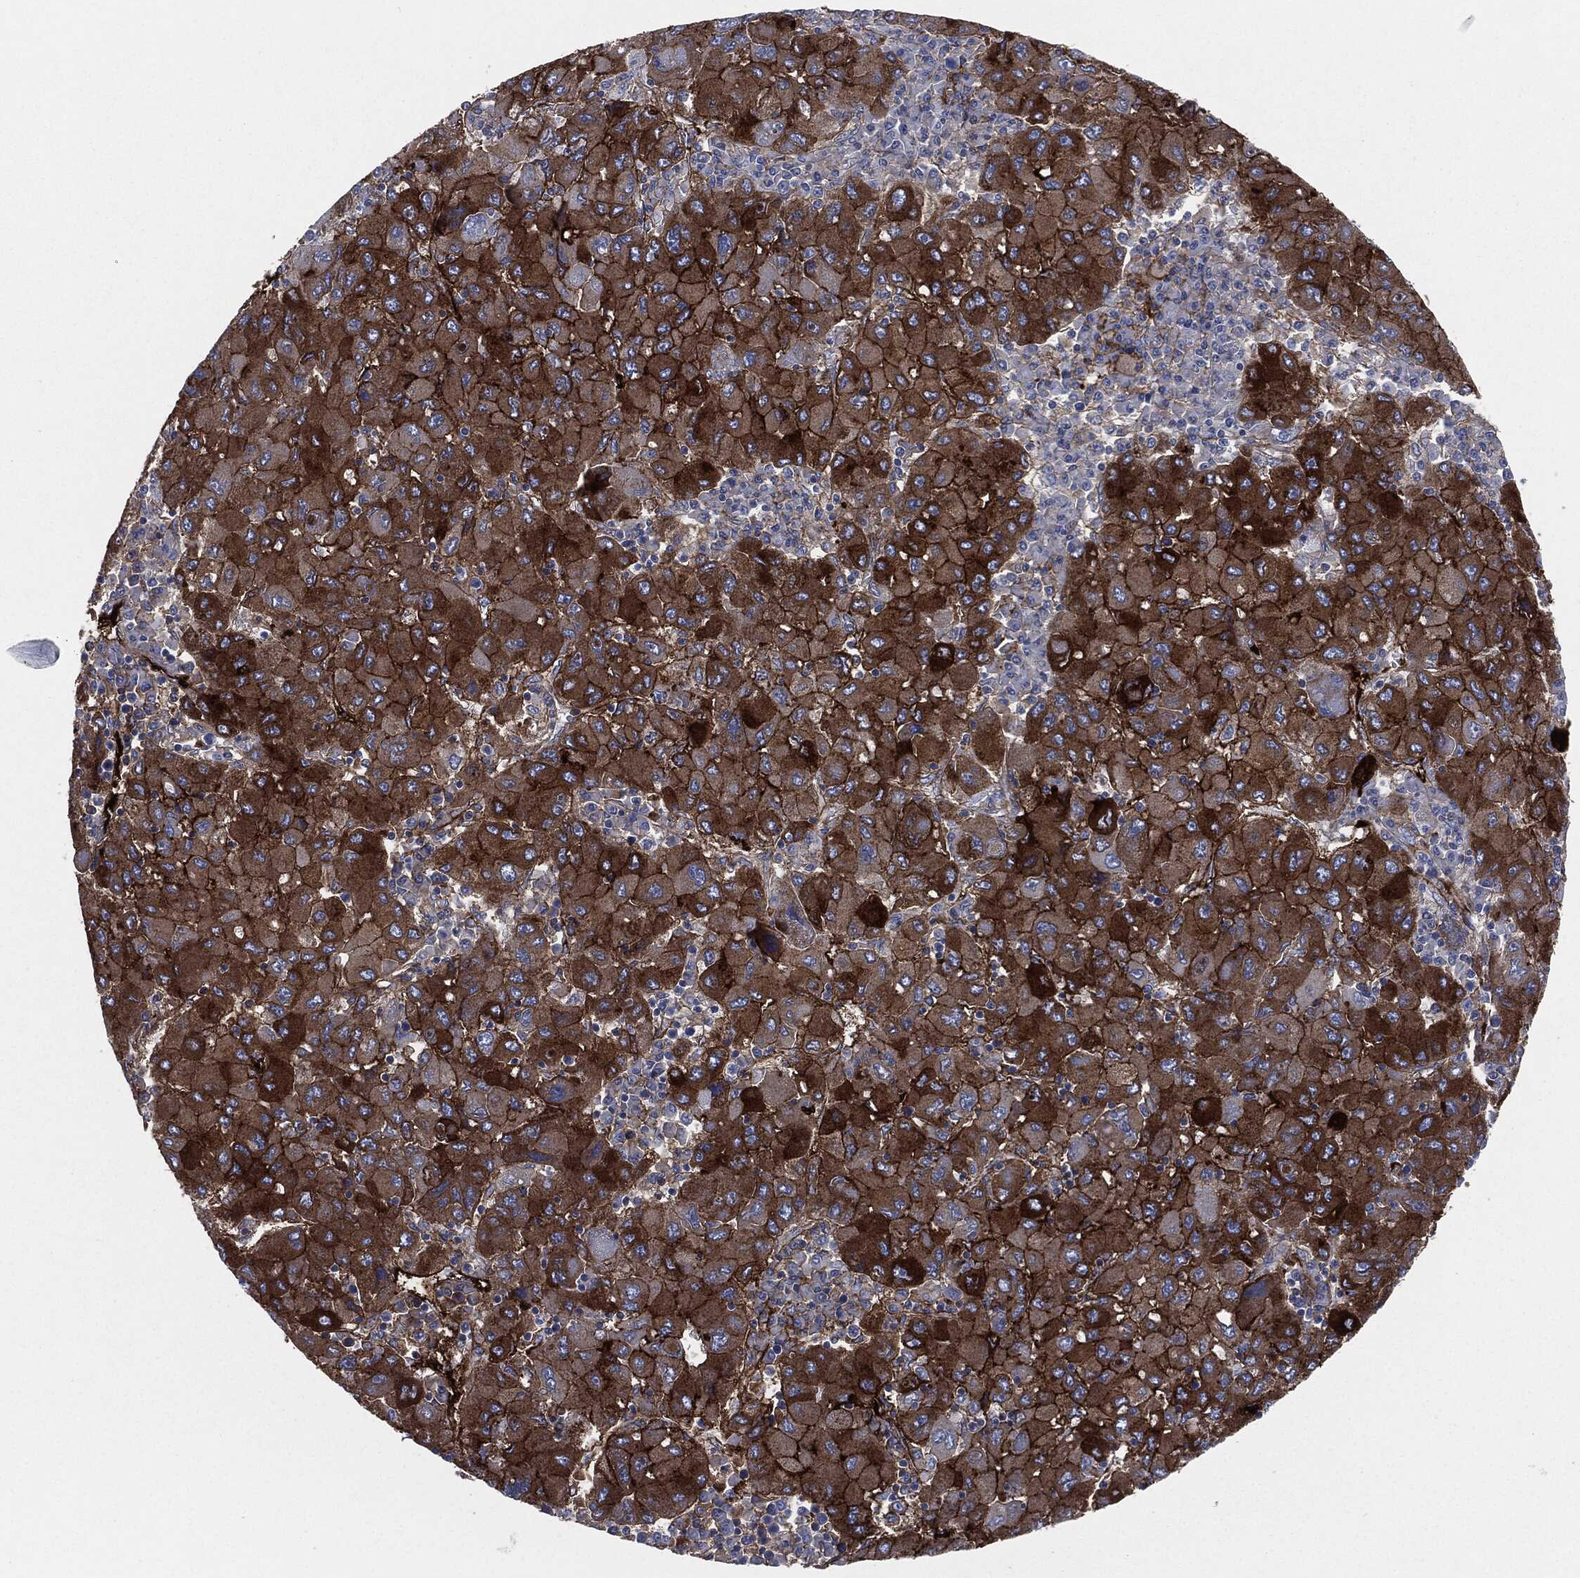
{"staining": {"intensity": "strong", "quantity": "25%-75%", "location": "cytoplasmic/membranous"}, "tissue": "liver cancer", "cell_type": "Tumor cells", "image_type": "cancer", "snomed": [{"axis": "morphology", "description": "Carcinoma, Hepatocellular, NOS"}, {"axis": "topography", "description": "Liver"}], "caption": "A brown stain labels strong cytoplasmic/membranous staining of a protein in human liver cancer tumor cells.", "gene": "APOB", "patient": {"sex": "male", "age": 75}}